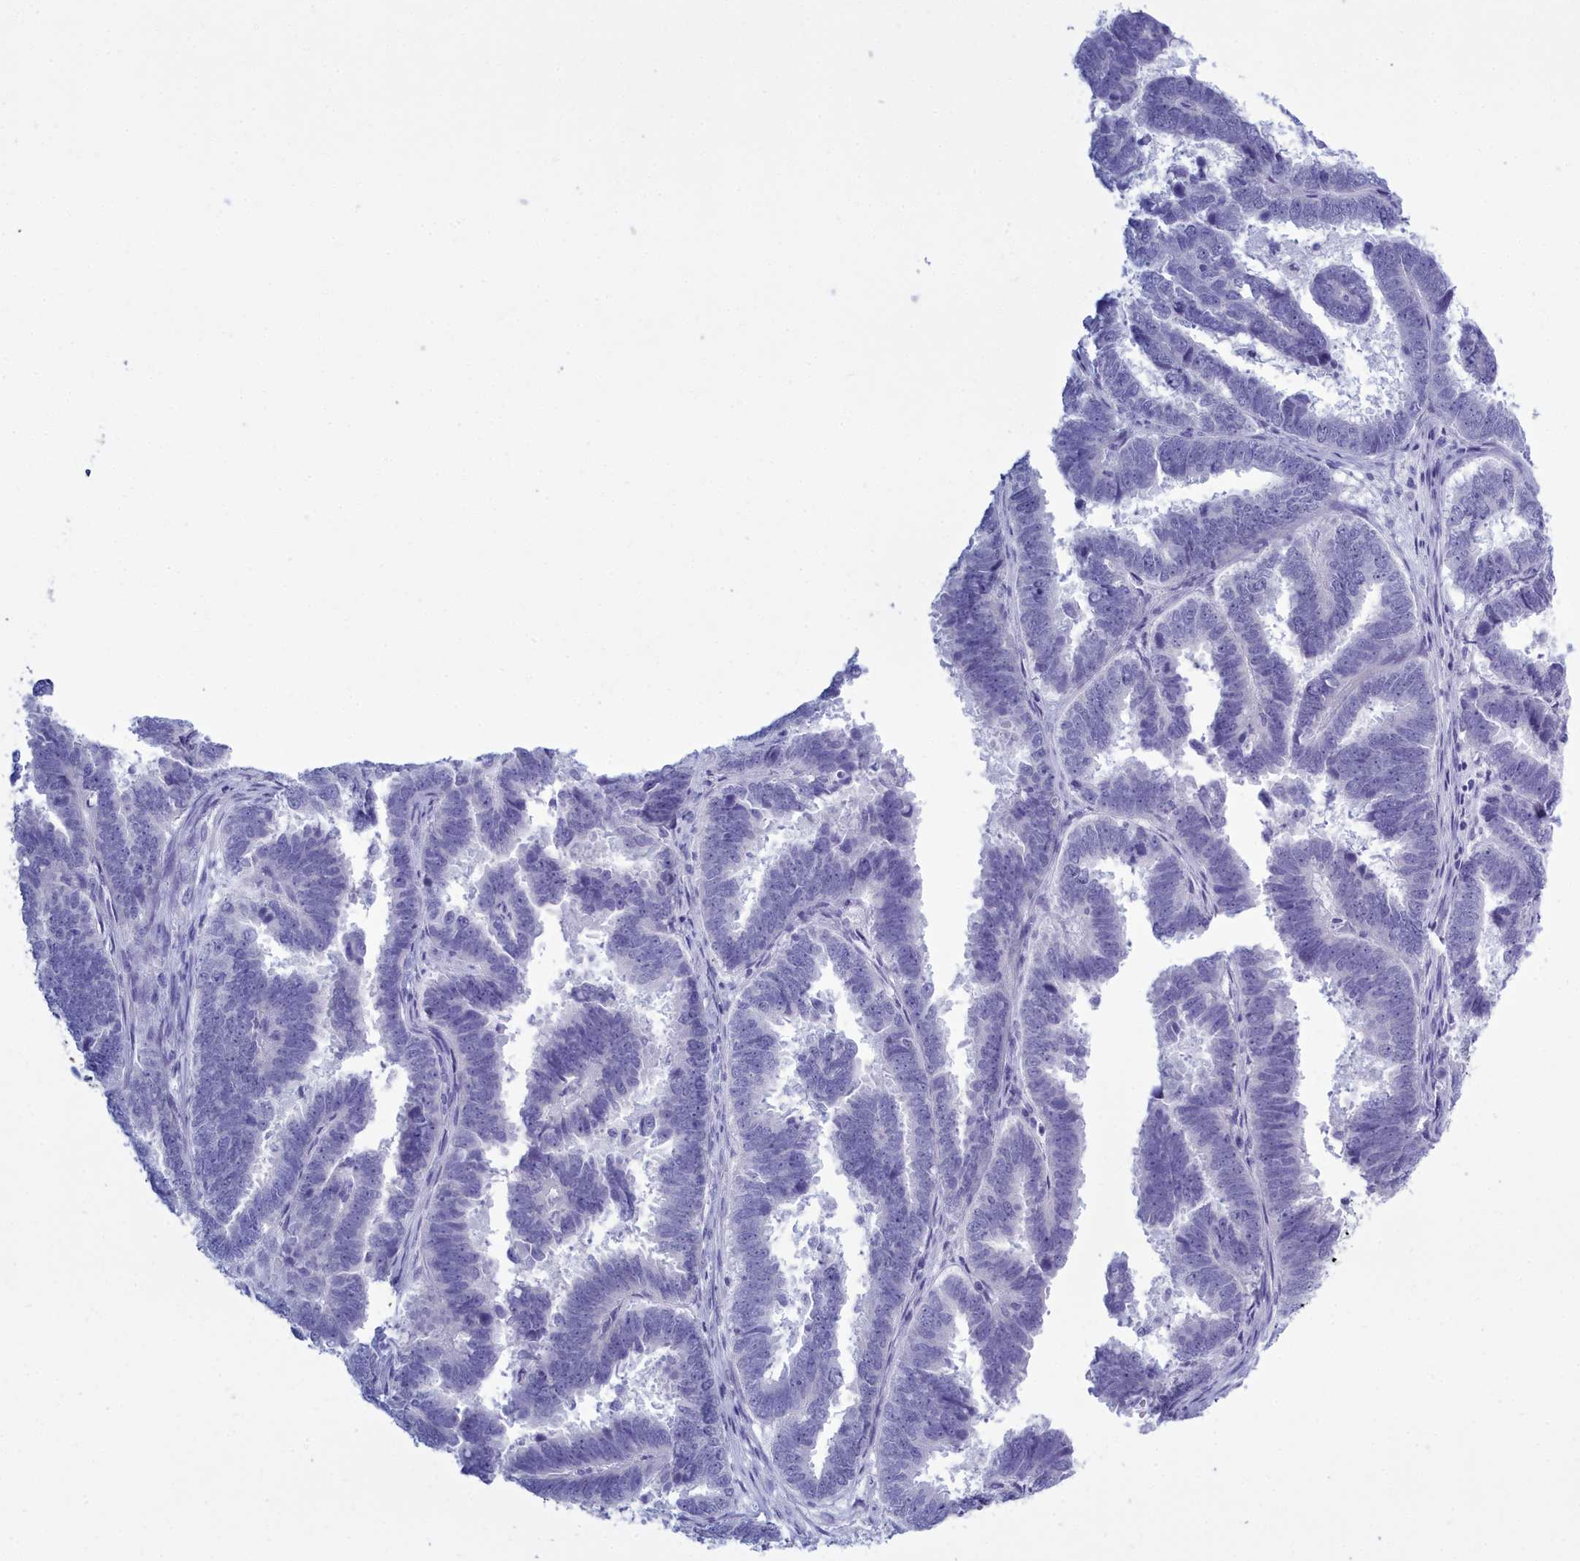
{"staining": {"intensity": "negative", "quantity": "none", "location": "none"}, "tissue": "endometrial cancer", "cell_type": "Tumor cells", "image_type": "cancer", "snomed": [{"axis": "morphology", "description": "Adenocarcinoma, NOS"}, {"axis": "topography", "description": "Endometrium"}], "caption": "The micrograph reveals no significant staining in tumor cells of endometrial adenocarcinoma.", "gene": "TMEM97", "patient": {"sex": "female", "age": 75}}